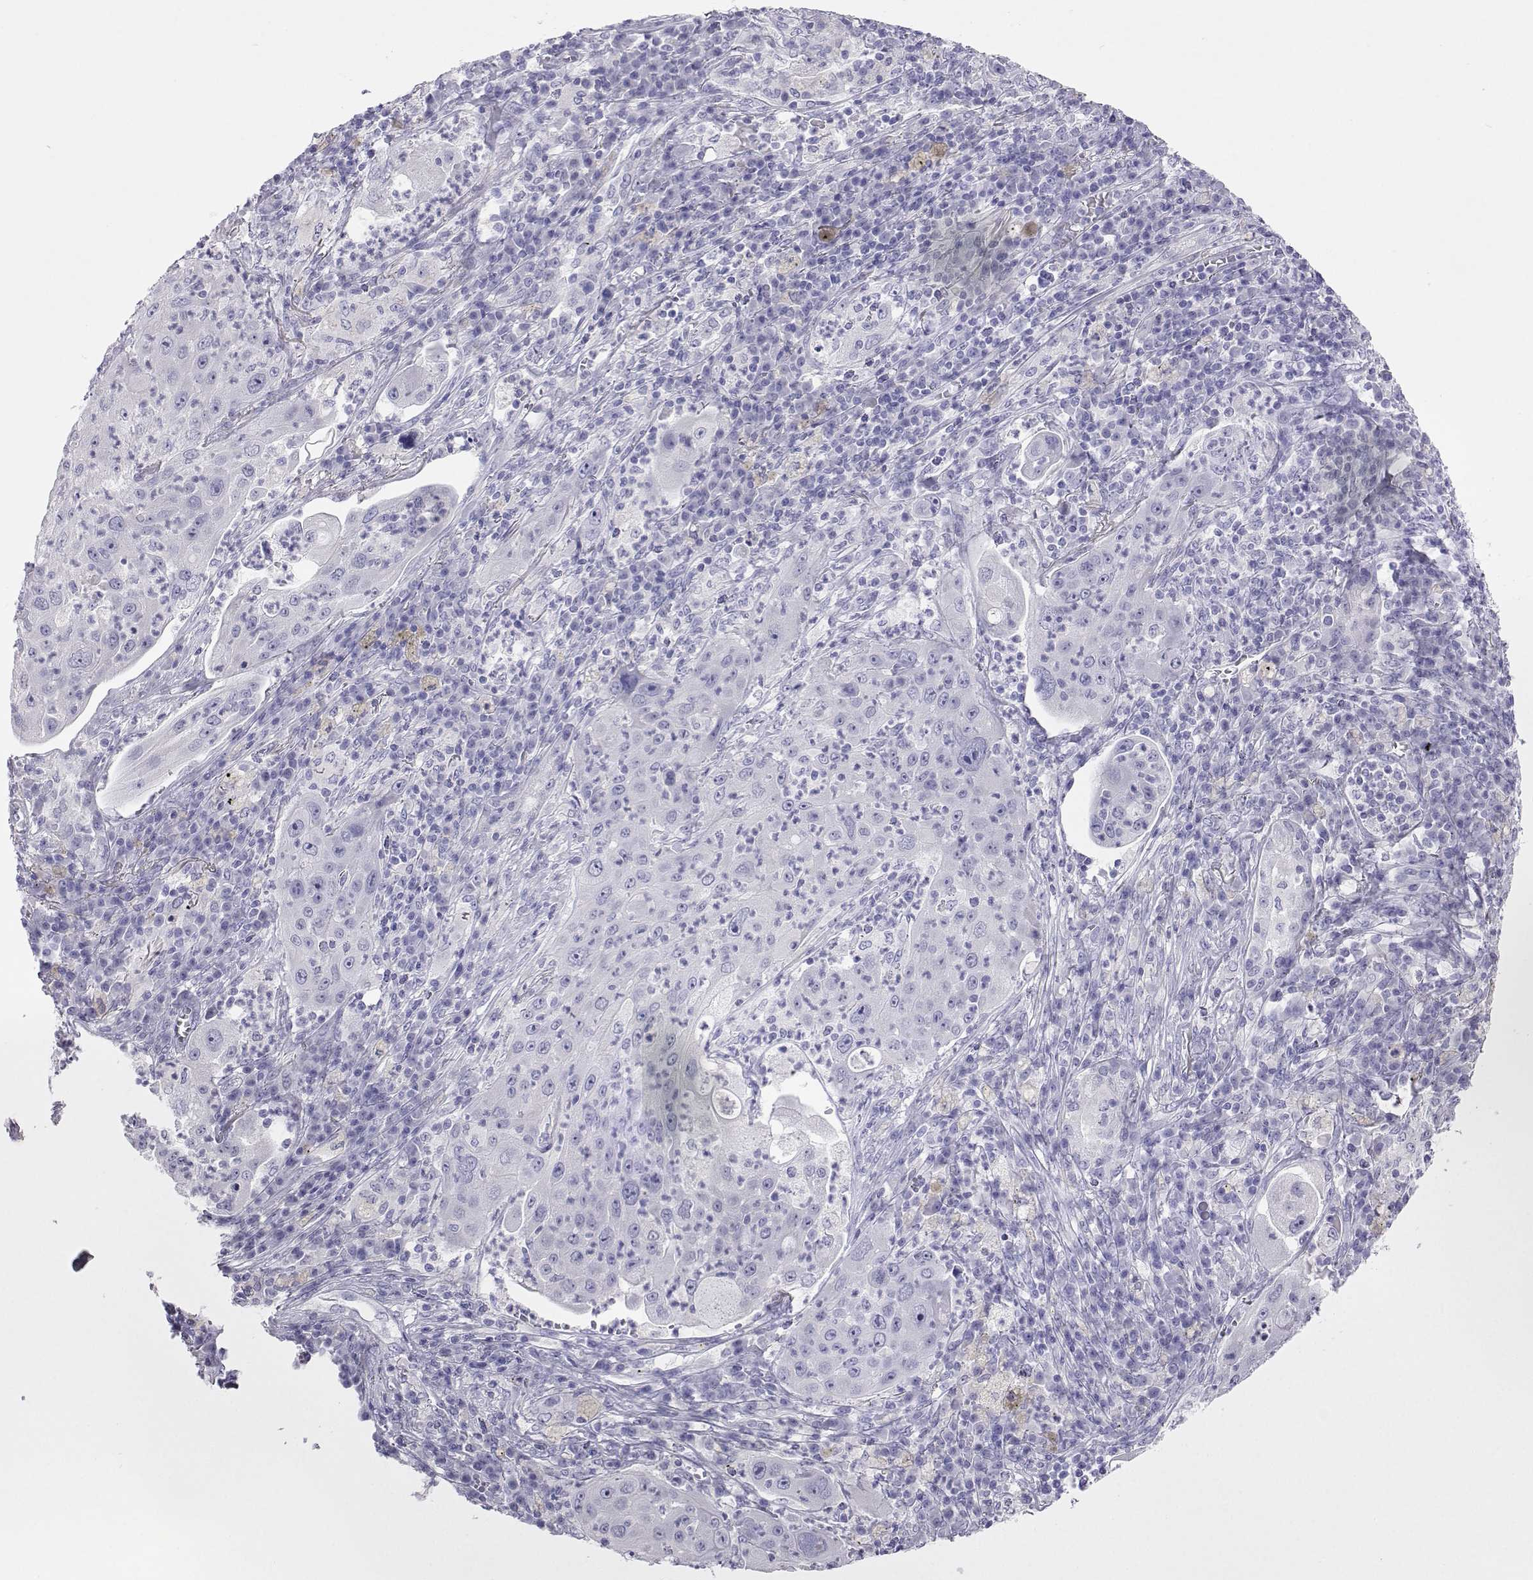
{"staining": {"intensity": "negative", "quantity": "none", "location": "none"}, "tissue": "lung cancer", "cell_type": "Tumor cells", "image_type": "cancer", "snomed": [{"axis": "morphology", "description": "Squamous cell carcinoma, NOS"}, {"axis": "topography", "description": "Lung"}], "caption": "Immunohistochemistry (IHC) image of lung squamous cell carcinoma stained for a protein (brown), which exhibits no expression in tumor cells.", "gene": "PLIN4", "patient": {"sex": "female", "age": 59}}